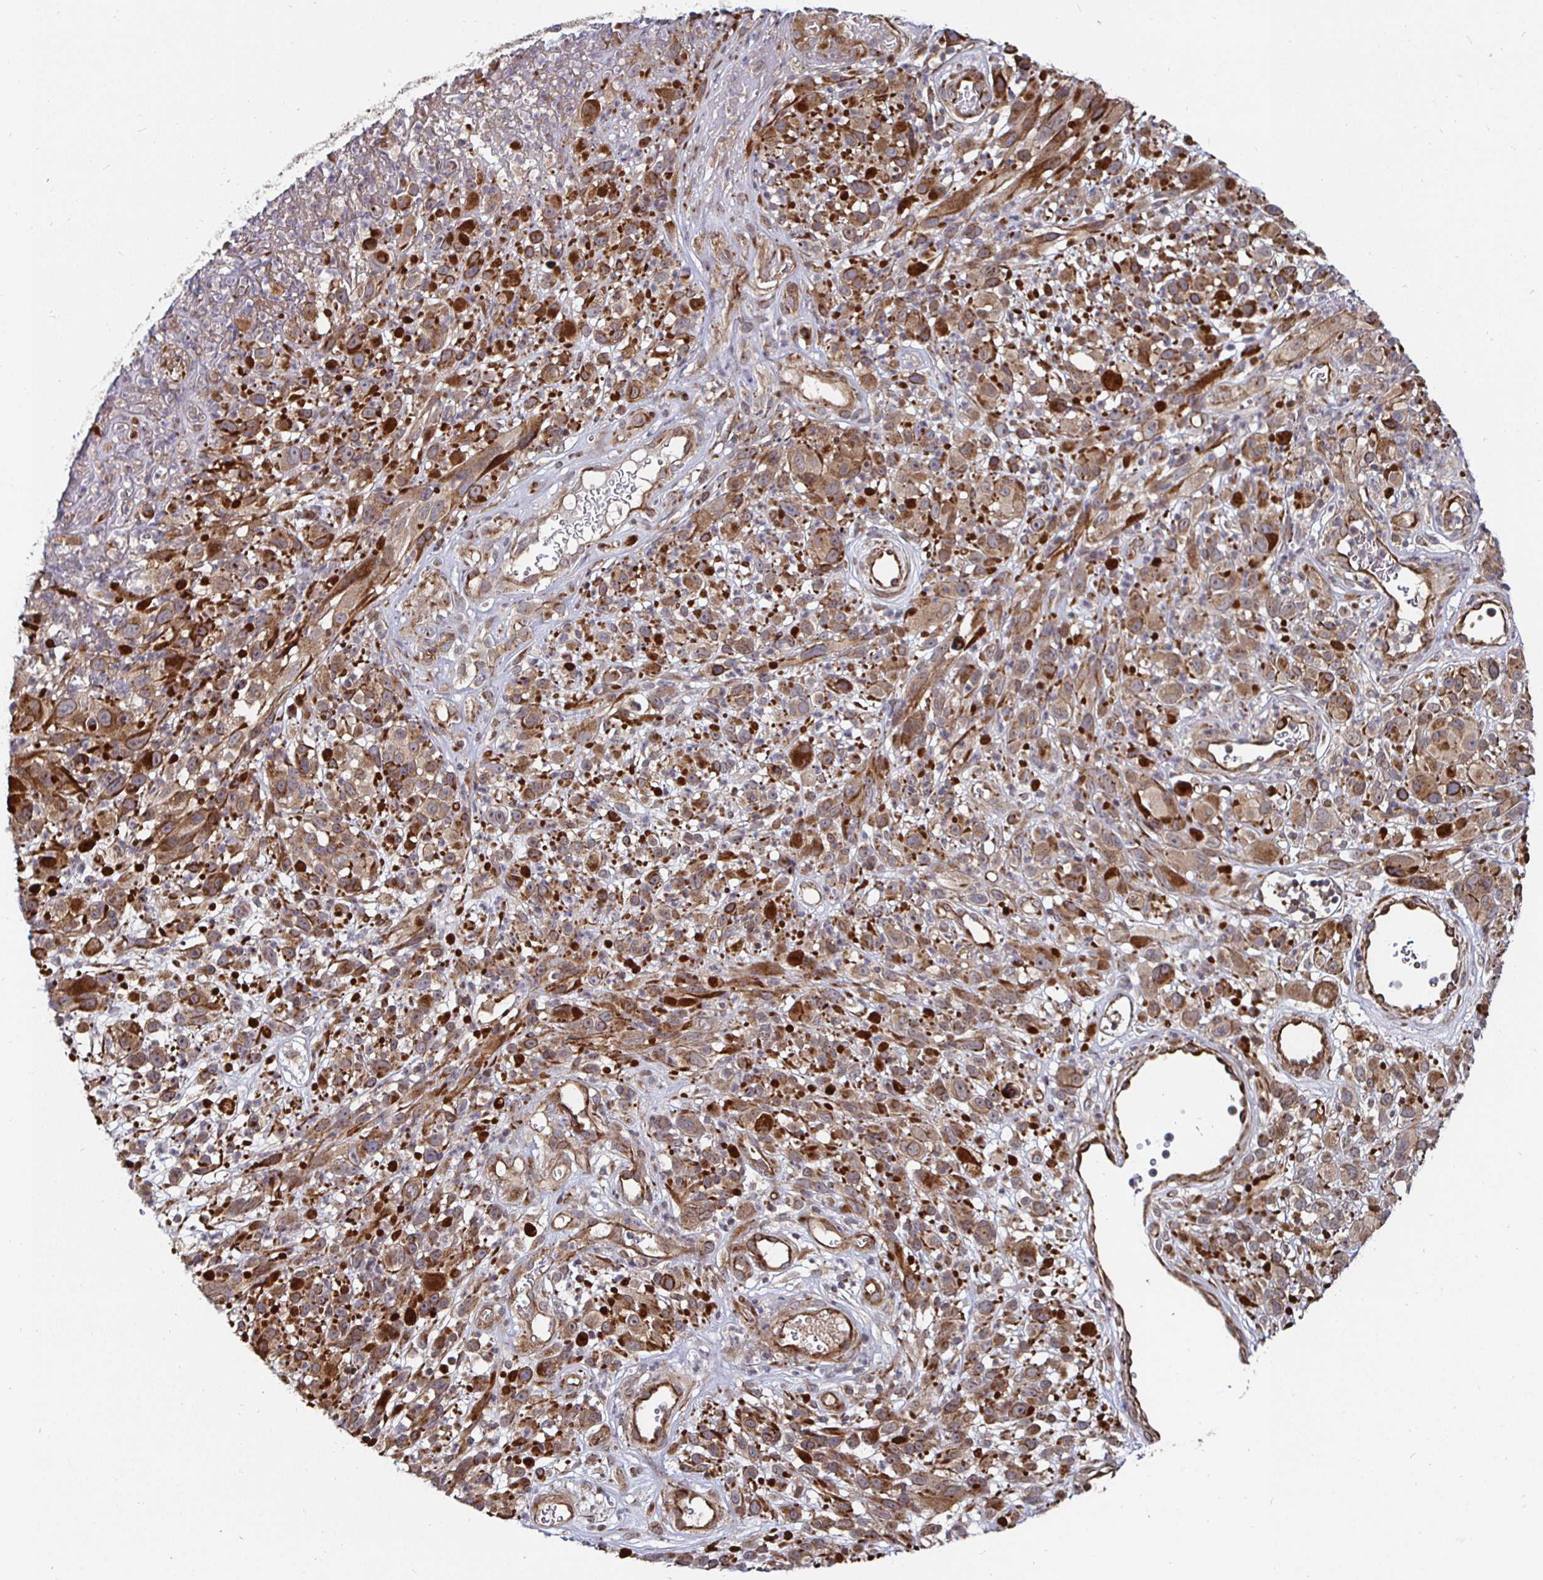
{"staining": {"intensity": "moderate", "quantity": ">75%", "location": "cytoplasmic/membranous"}, "tissue": "melanoma", "cell_type": "Tumor cells", "image_type": "cancer", "snomed": [{"axis": "morphology", "description": "Malignant melanoma, NOS"}, {"axis": "topography", "description": "Skin"}], "caption": "Protein expression analysis of human melanoma reveals moderate cytoplasmic/membranous positivity in about >75% of tumor cells. (Stains: DAB (3,3'-diaminobenzidine) in brown, nuclei in blue, Microscopy: brightfield microscopy at high magnification).", "gene": "TBKBP1", "patient": {"sex": "male", "age": 68}}